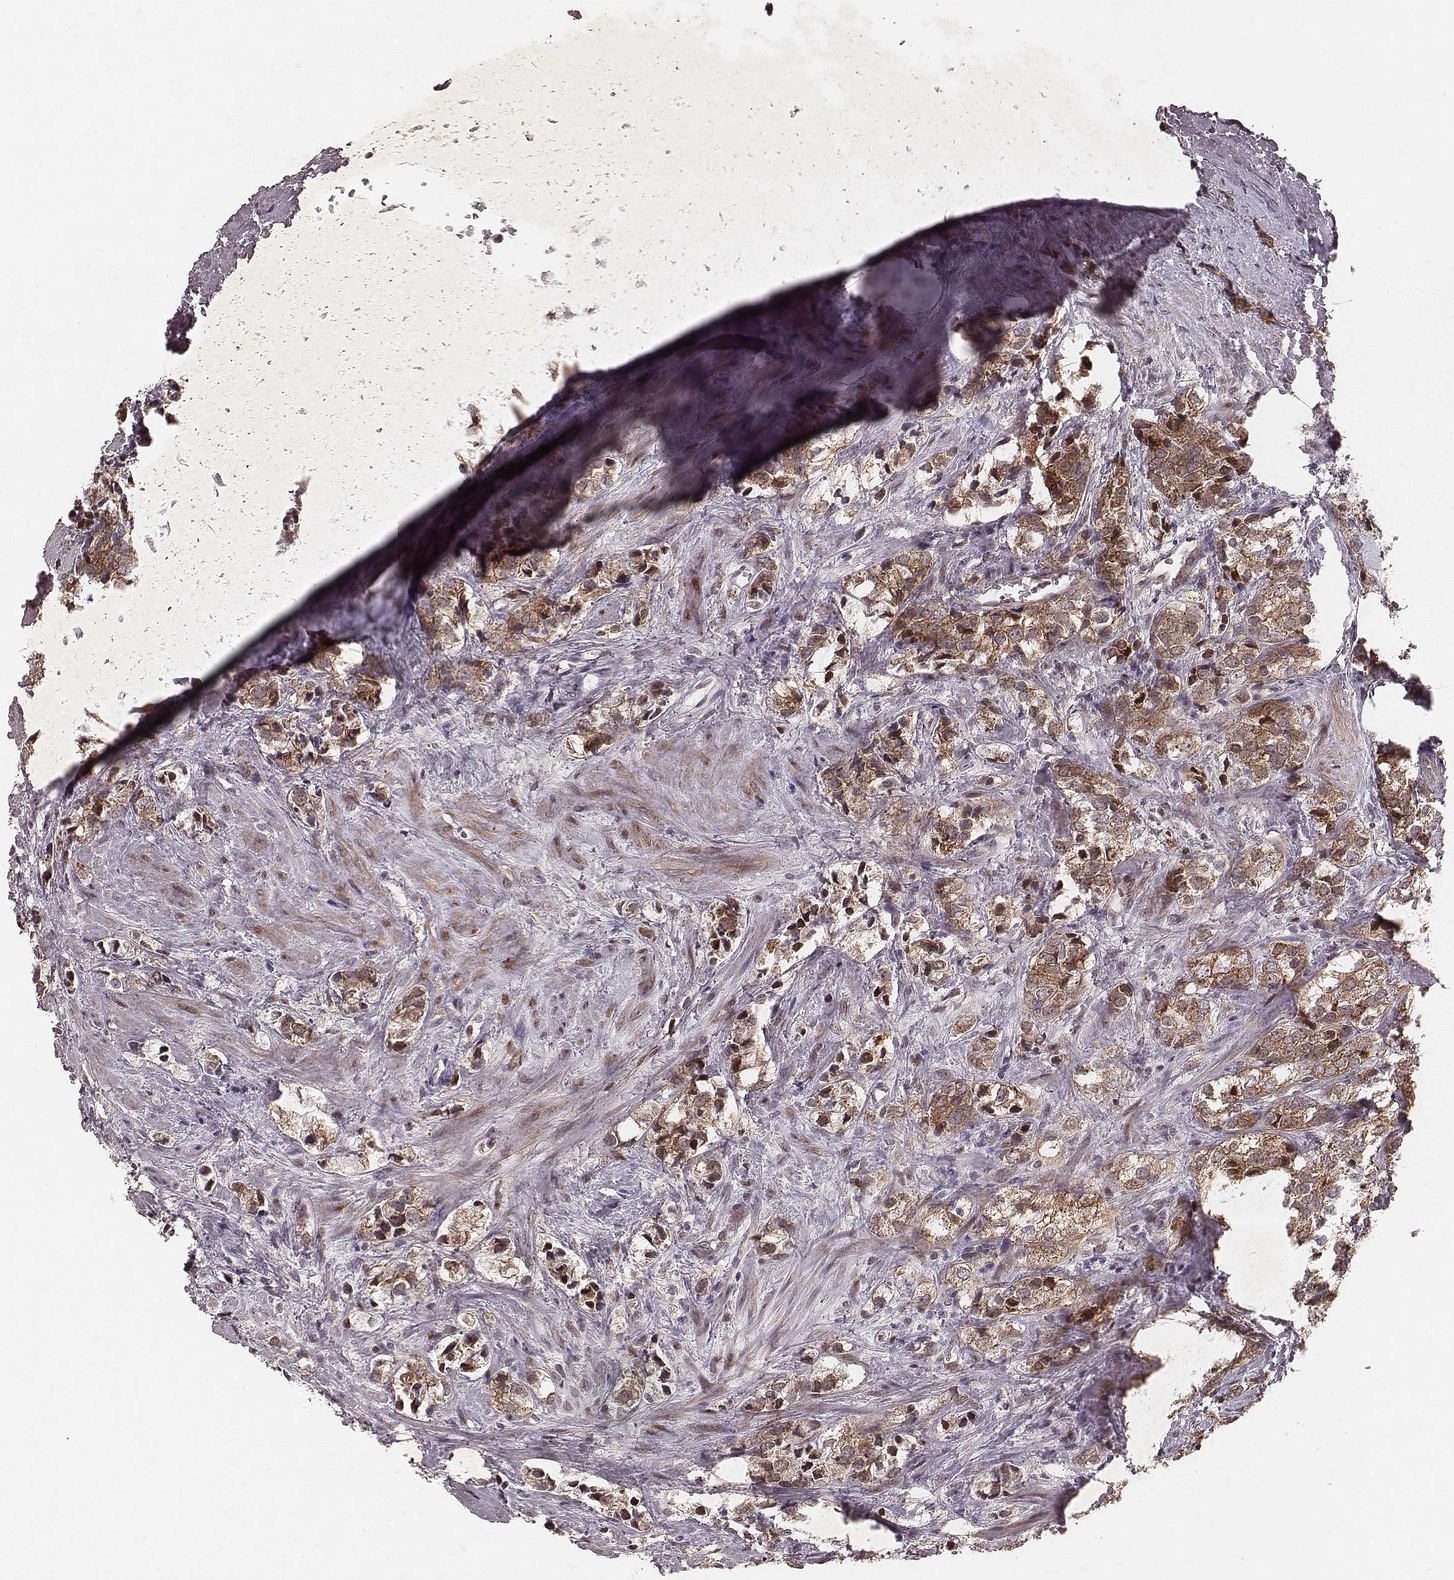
{"staining": {"intensity": "moderate", "quantity": ">75%", "location": "cytoplasmic/membranous"}, "tissue": "prostate cancer", "cell_type": "Tumor cells", "image_type": "cancer", "snomed": [{"axis": "morphology", "description": "Adenocarcinoma, NOS"}, {"axis": "topography", "description": "Prostate and seminal vesicle, NOS"}], "caption": "Protein staining reveals moderate cytoplasmic/membranous positivity in about >75% of tumor cells in adenocarcinoma (prostate).", "gene": "NDUFA7", "patient": {"sex": "male", "age": 63}}